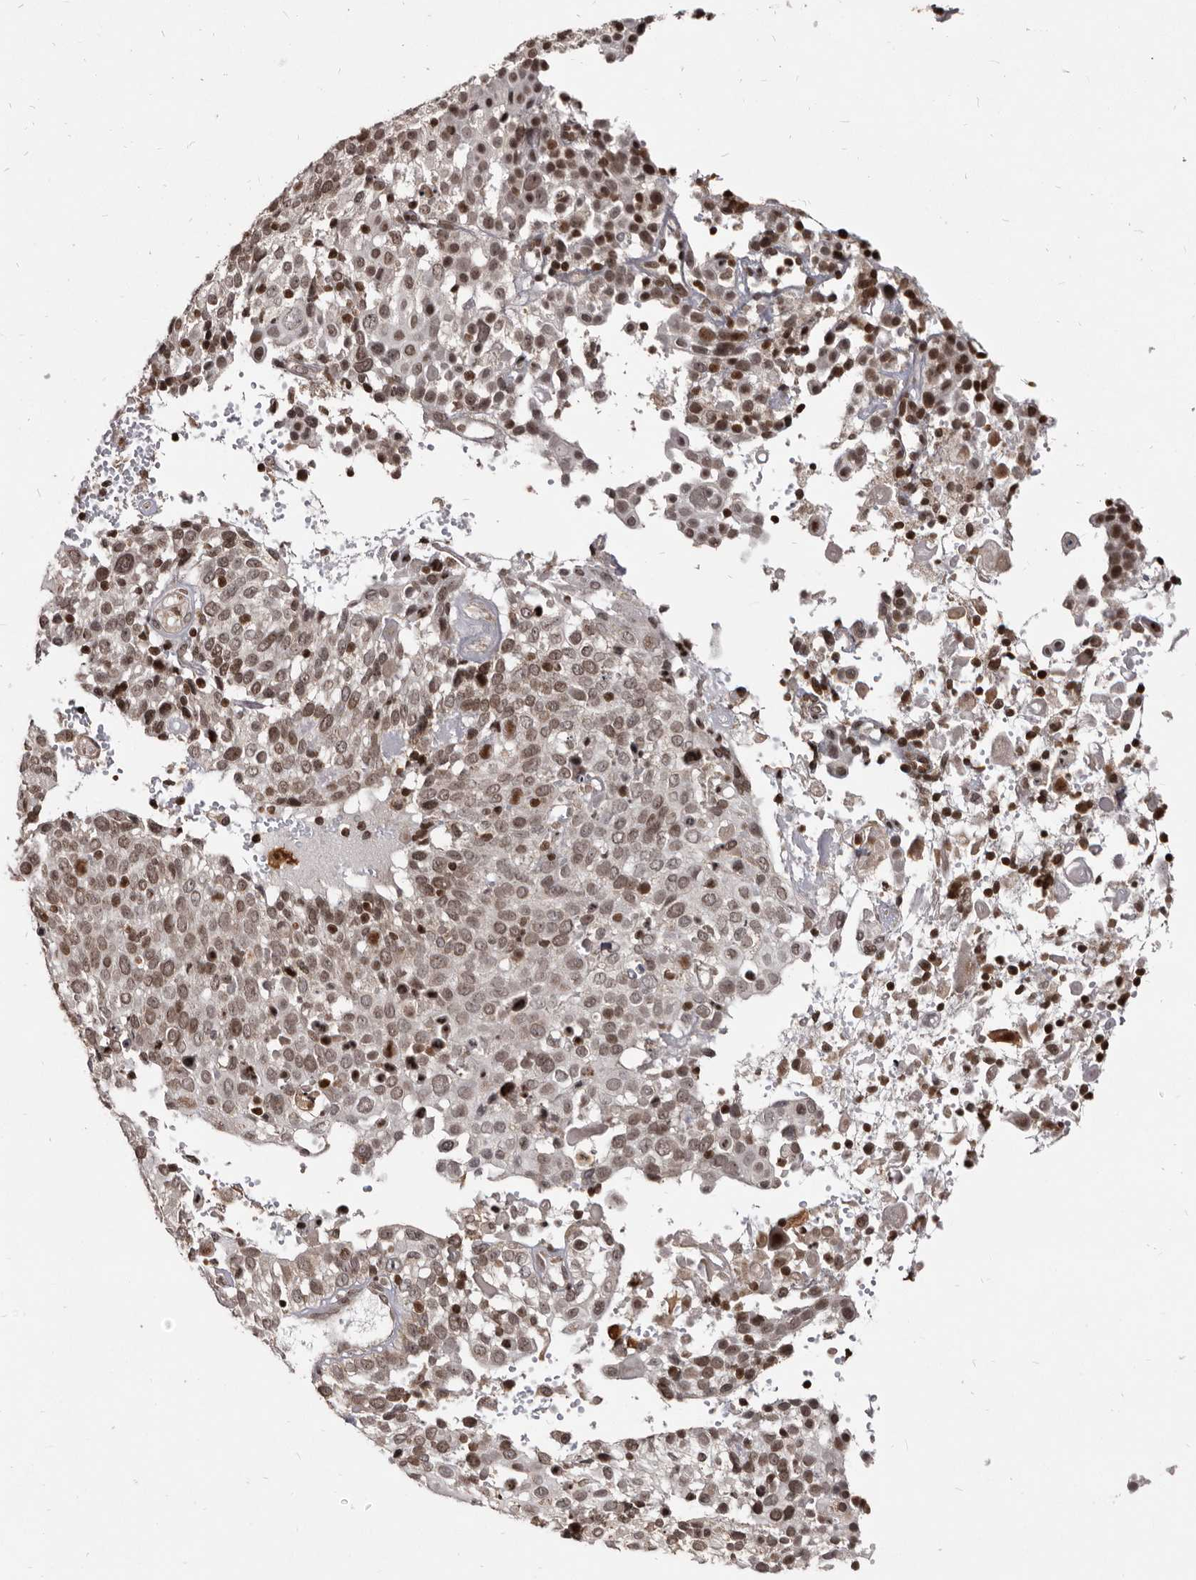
{"staining": {"intensity": "moderate", "quantity": ">75%", "location": "nuclear"}, "tissue": "cervical cancer", "cell_type": "Tumor cells", "image_type": "cancer", "snomed": [{"axis": "morphology", "description": "Squamous cell carcinoma, NOS"}, {"axis": "topography", "description": "Cervix"}], "caption": "IHC image of human squamous cell carcinoma (cervical) stained for a protein (brown), which displays medium levels of moderate nuclear expression in about >75% of tumor cells.", "gene": "THUMPD1", "patient": {"sex": "female", "age": 74}}